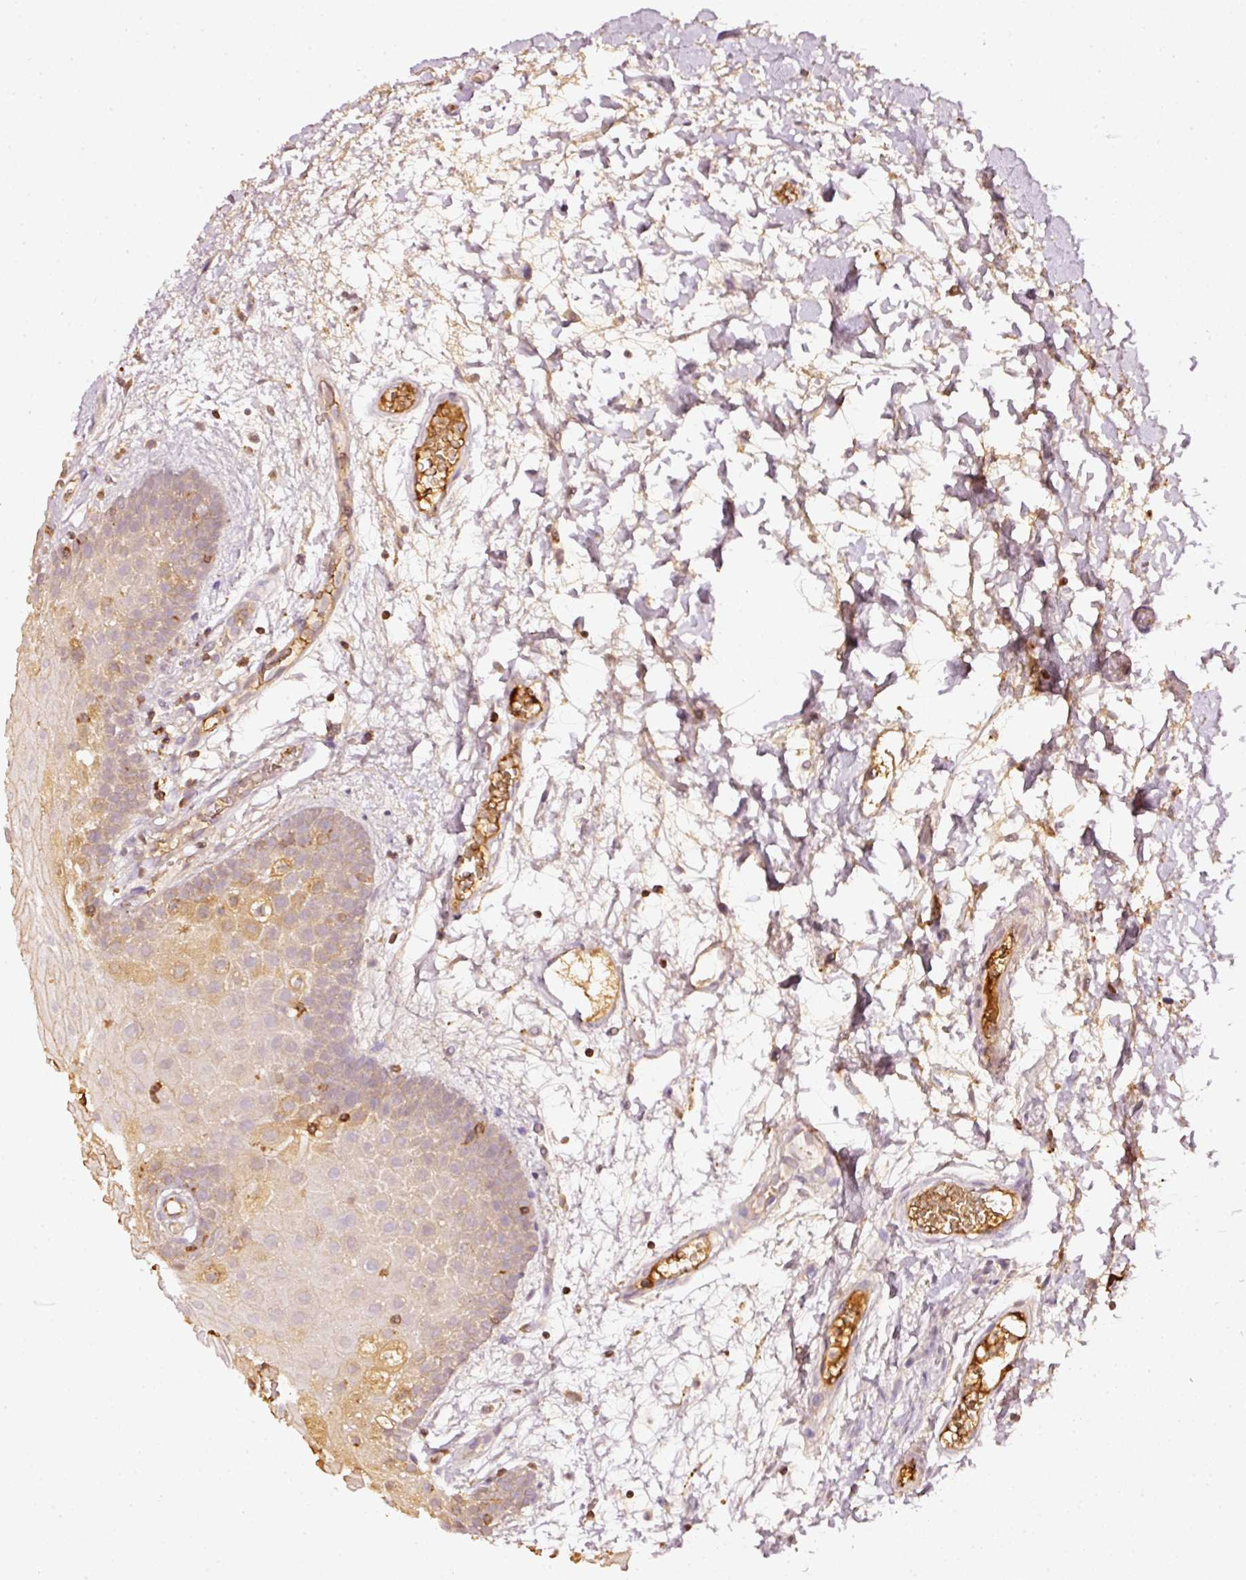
{"staining": {"intensity": "moderate", "quantity": "<25%", "location": "cytoplasmic/membranous"}, "tissue": "oral mucosa", "cell_type": "Squamous epithelial cells", "image_type": "normal", "snomed": [{"axis": "morphology", "description": "Normal tissue, NOS"}, {"axis": "morphology", "description": "Squamous cell carcinoma, NOS"}, {"axis": "topography", "description": "Oral tissue"}, {"axis": "topography", "description": "Tounge, NOS"}, {"axis": "topography", "description": "Head-Neck"}], "caption": "Protein positivity by immunohistochemistry exhibits moderate cytoplasmic/membranous expression in approximately <25% of squamous epithelial cells in benign oral mucosa.", "gene": "EVL", "patient": {"sex": "male", "age": 76}}